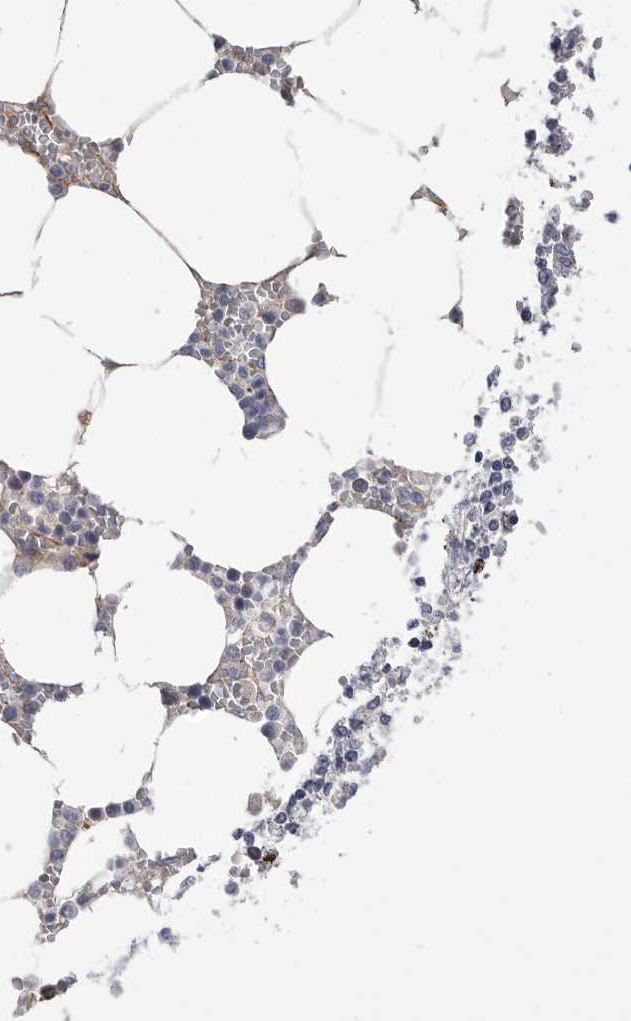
{"staining": {"intensity": "negative", "quantity": "none", "location": "none"}, "tissue": "bone marrow", "cell_type": "Hematopoietic cells", "image_type": "normal", "snomed": [{"axis": "morphology", "description": "Normal tissue, NOS"}, {"axis": "topography", "description": "Bone marrow"}], "caption": "This is an immunohistochemistry photomicrograph of benign bone marrow. There is no expression in hematopoietic cells.", "gene": "SDC3", "patient": {"sex": "male", "age": 70}}